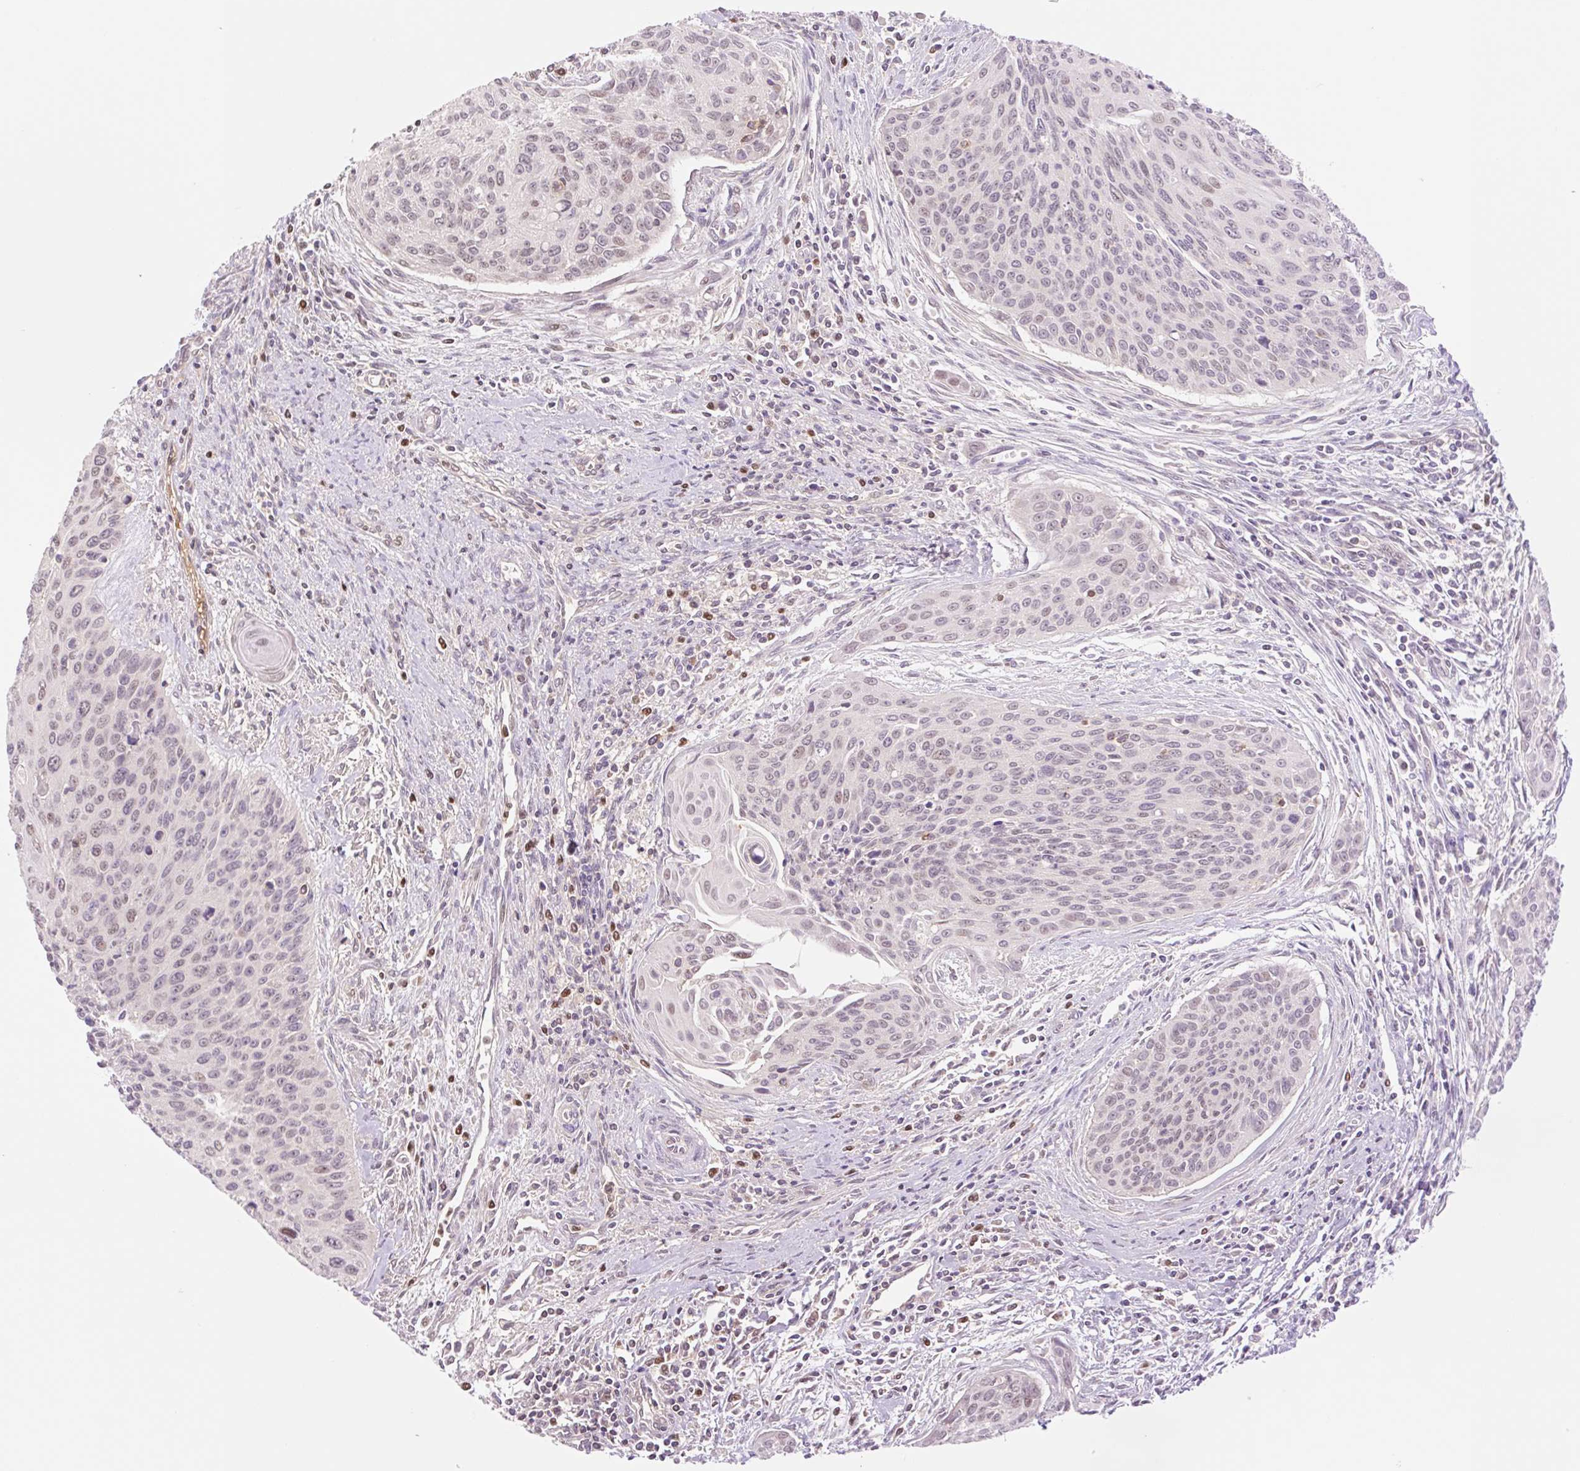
{"staining": {"intensity": "weak", "quantity": "25%-75%", "location": "nuclear"}, "tissue": "cervical cancer", "cell_type": "Tumor cells", "image_type": "cancer", "snomed": [{"axis": "morphology", "description": "Squamous cell carcinoma, NOS"}, {"axis": "topography", "description": "Cervix"}], "caption": "A low amount of weak nuclear staining is present in about 25%-75% of tumor cells in cervical squamous cell carcinoma tissue.", "gene": "HEBP1", "patient": {"sex": "female", "age": 55}}